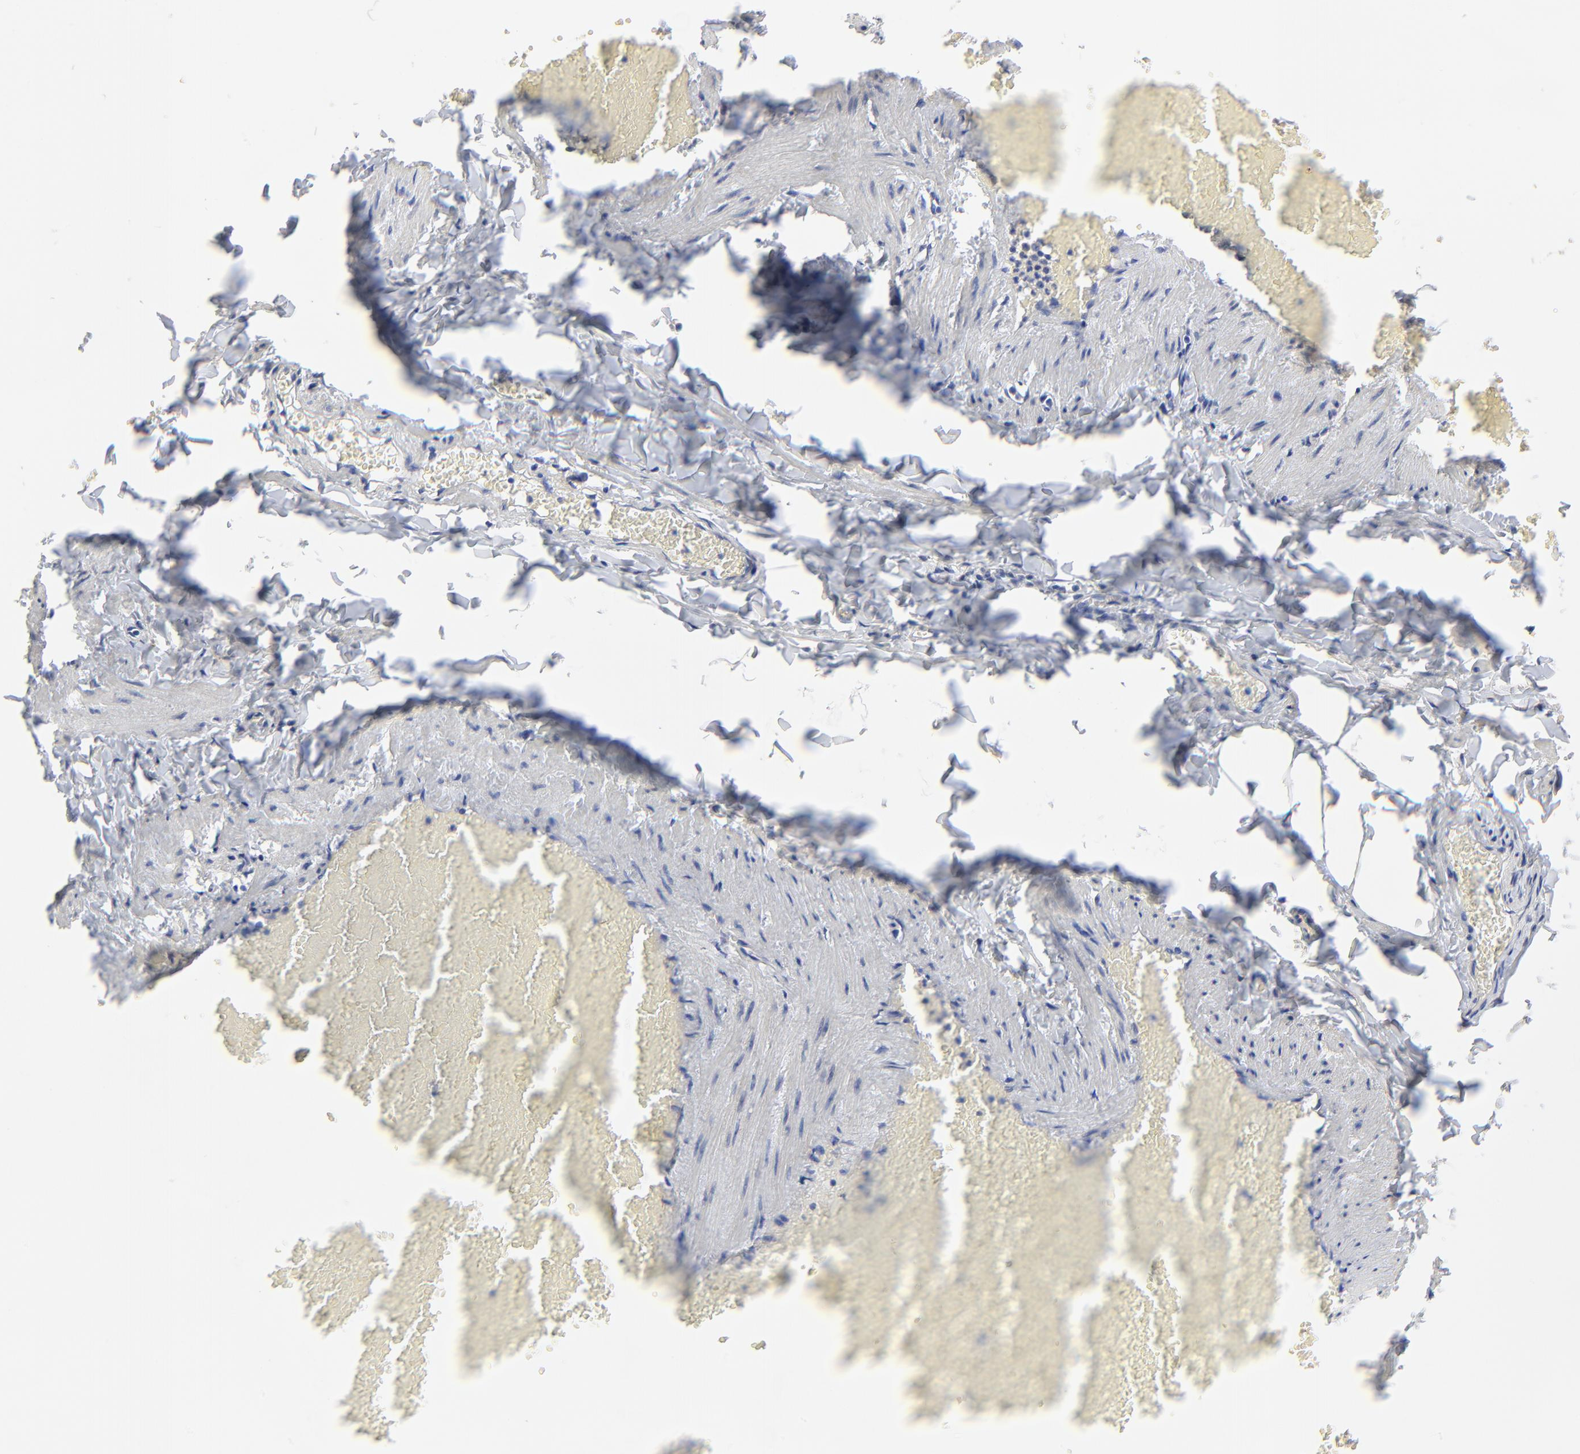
{"staining": {"intensity": "negative", "quantity": "none", "location": "none"}, "tissue": "adipose tissue", "cell_type": "Adipocytes", "image_type": "normal", "snomed": [{"axis": "morphology", "description": "Normal tissue, NOS"}, {"axis": "topography", "description": "Vascular tissue"}], "caption": "High magnification brightfield microscopy of normal adipose tissue stained with DAB (brown) and counterstained with hematoxylin (blue): adipocytes show no significant expression.", "gene": "PPFIBP2", "patient": {"sex": "male", "age": 41}}